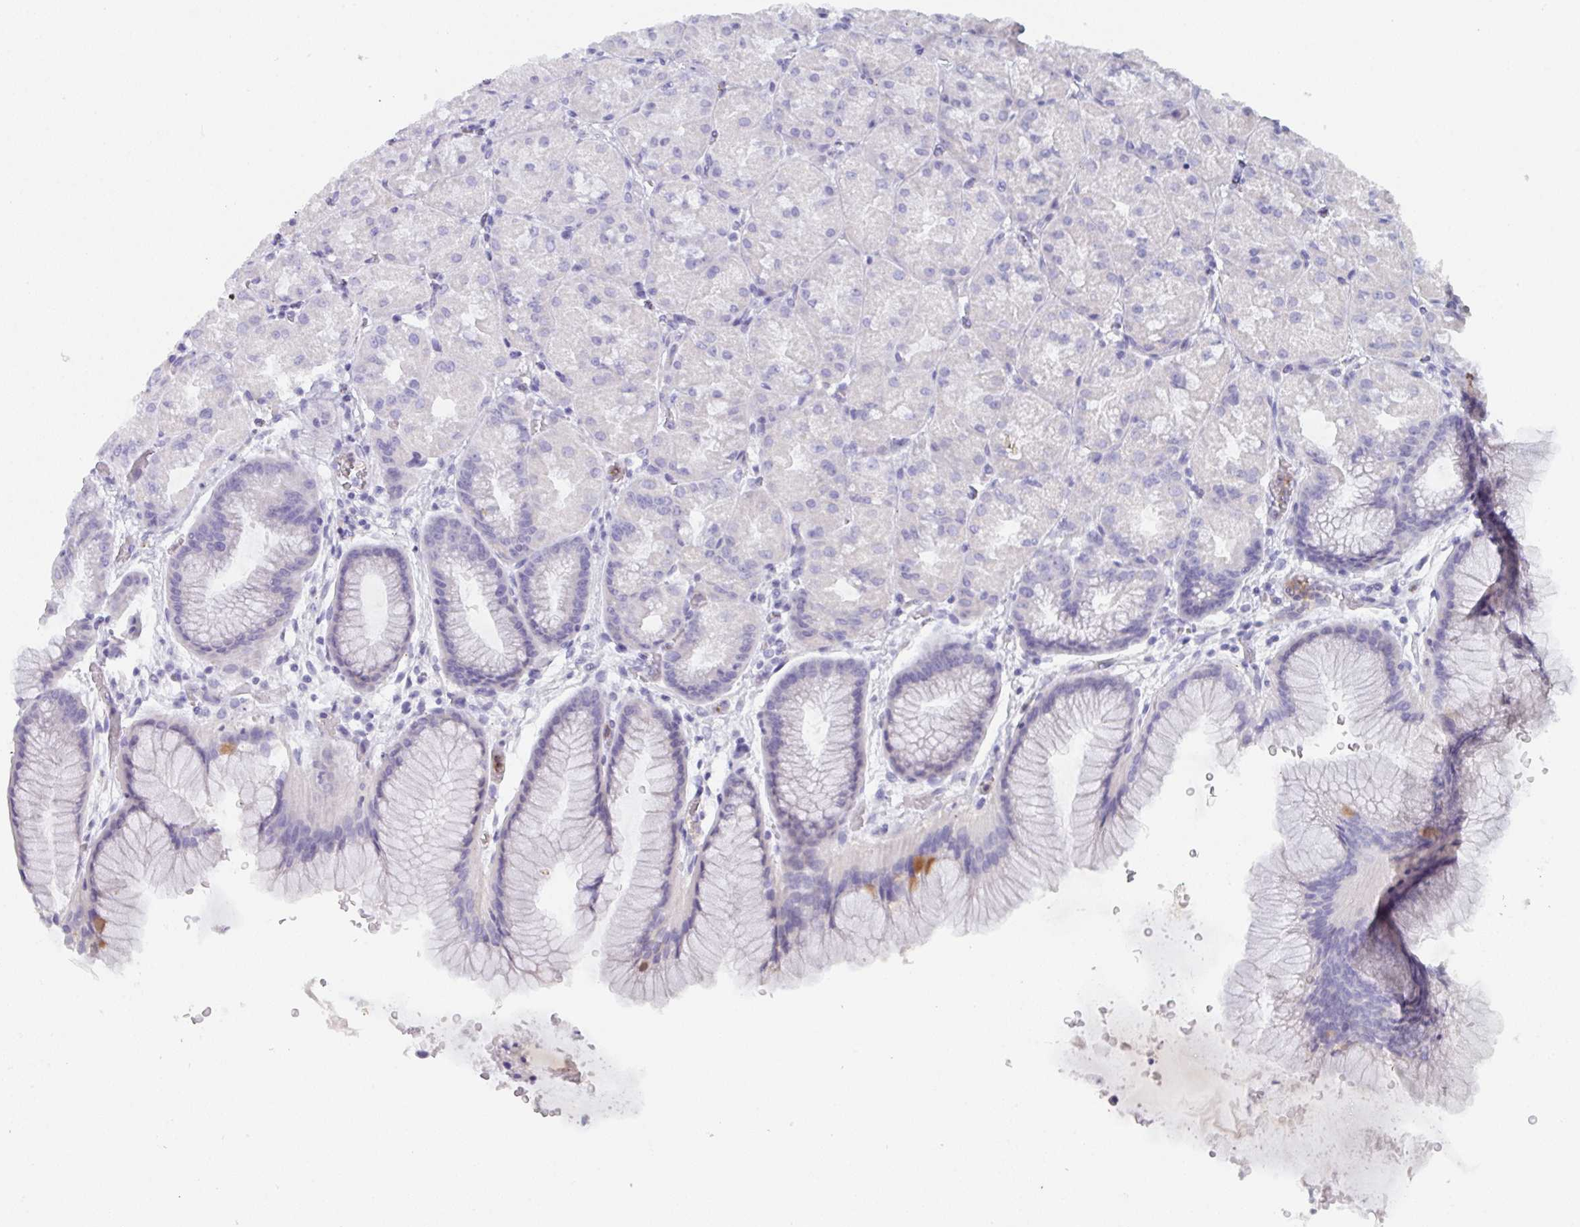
{"staining": {"intensity": "negative", "quantity": "none", "location": "none"}, "tissue": "stomach", "cell_type": "Glandular cells", "image_type": "normal", "snomed": [{"axis": "morphology", "description": "Normal tissue, NOS"}, {"axis": "topography", "description": "Stomach, upper"}, {"axis": "topography", "description": "Stomach"}], "caption": "This is an IHC image of benign stomach. There is no positivity in glandular cells.", "gene": "HGFAC", "patient": {"sex": "male", "age": 48}}